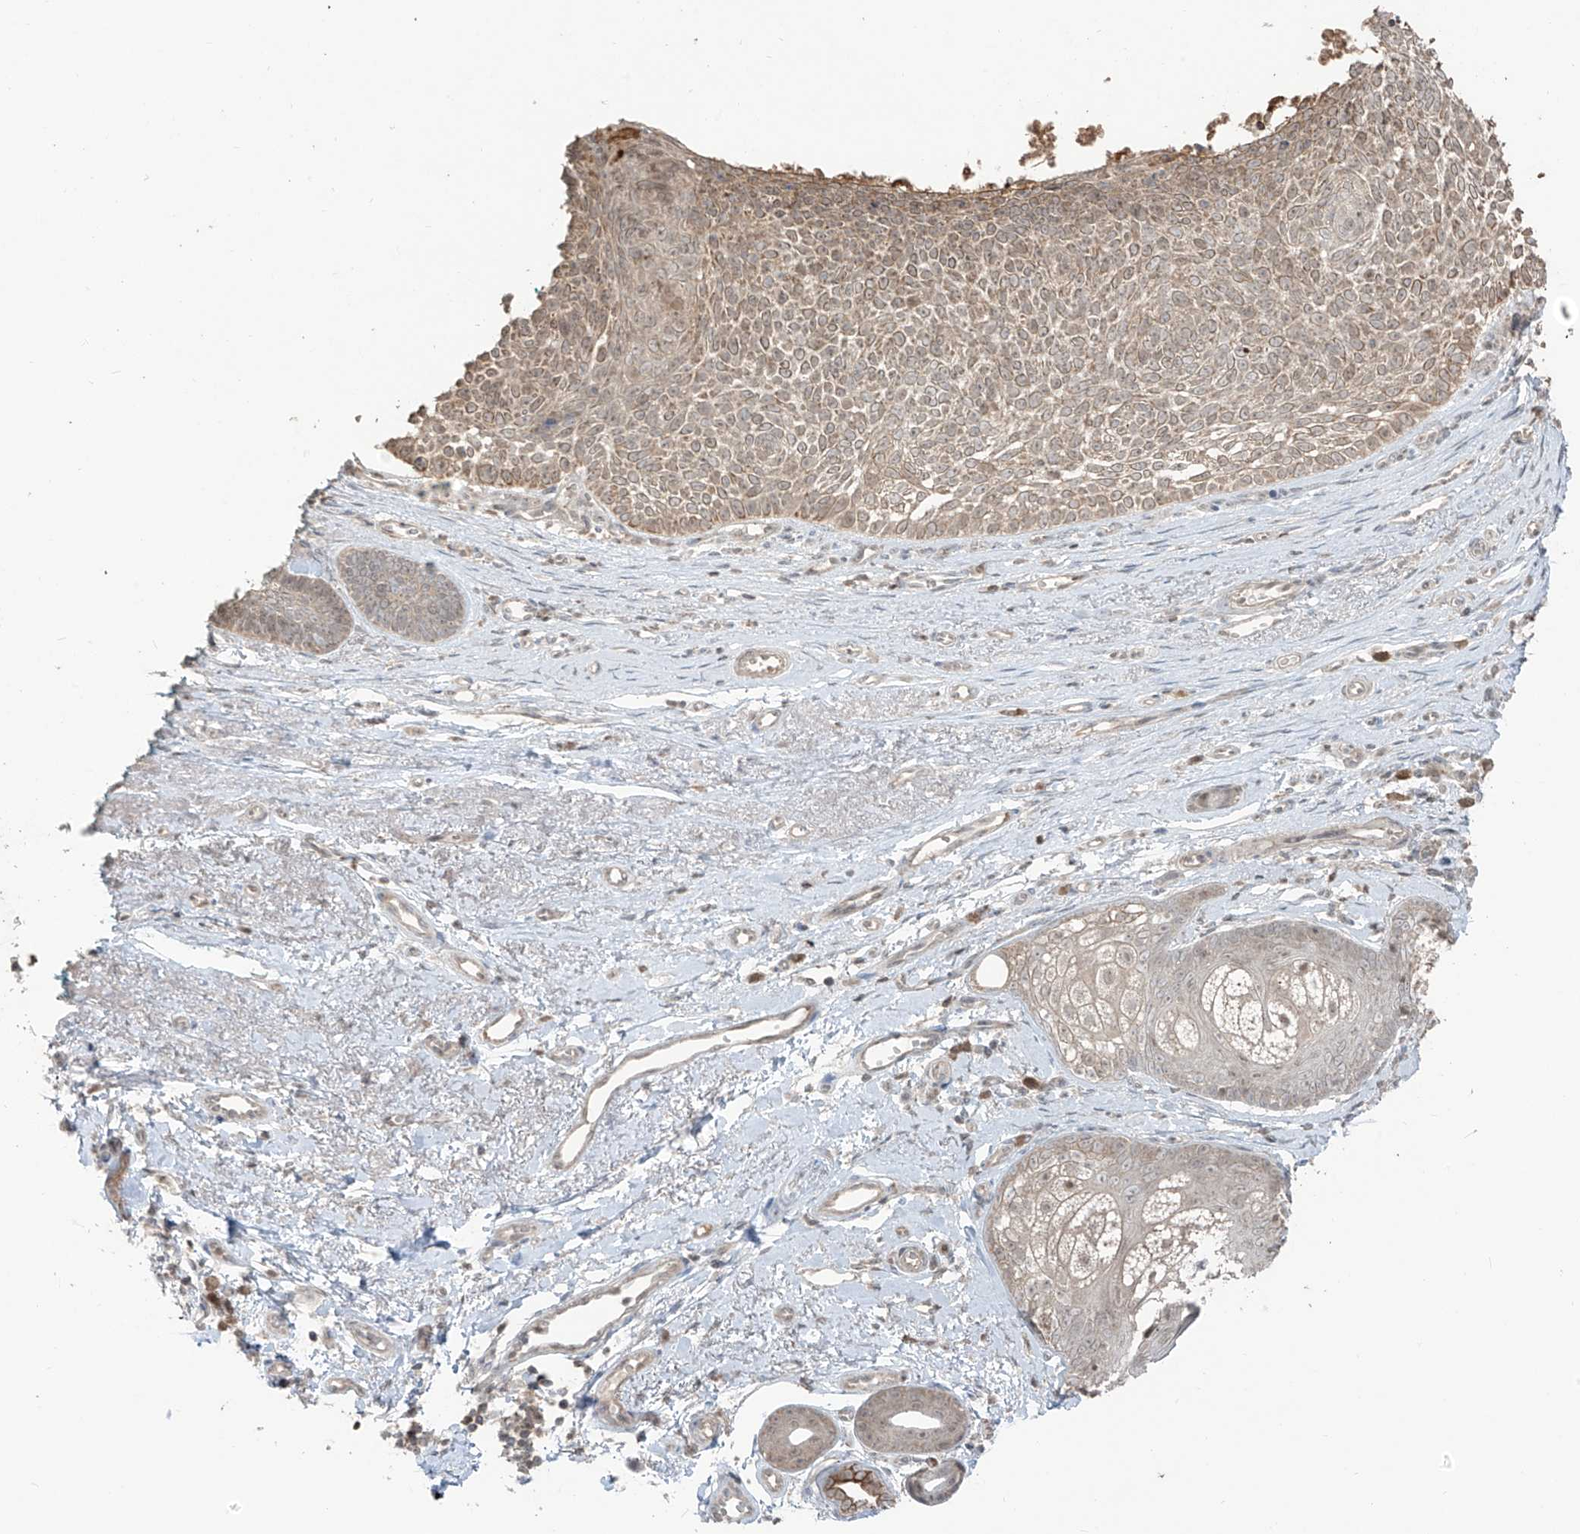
{"staining": {"intensity": "weak", "quantity": "25%-75%", "location": "cytoplasmic/membranous,nuclear"}, "tissue": "skin cancer", "cell_type": "Tumor cells", "image_type": "cancer", "snomed": [{"axis": "morphology", "description": "Basal cell carcinoma"}, {"axis": "topography", "description": "Skin"}], "caption": "Weak cytoplasmic/membranous and nuclear positivity for a protein is appreciated in about 25%-75% of tumor cells of skin cancer using IHC.", "gene": "COLGALT2", "patient": {"sex": "female", "age": 81}}